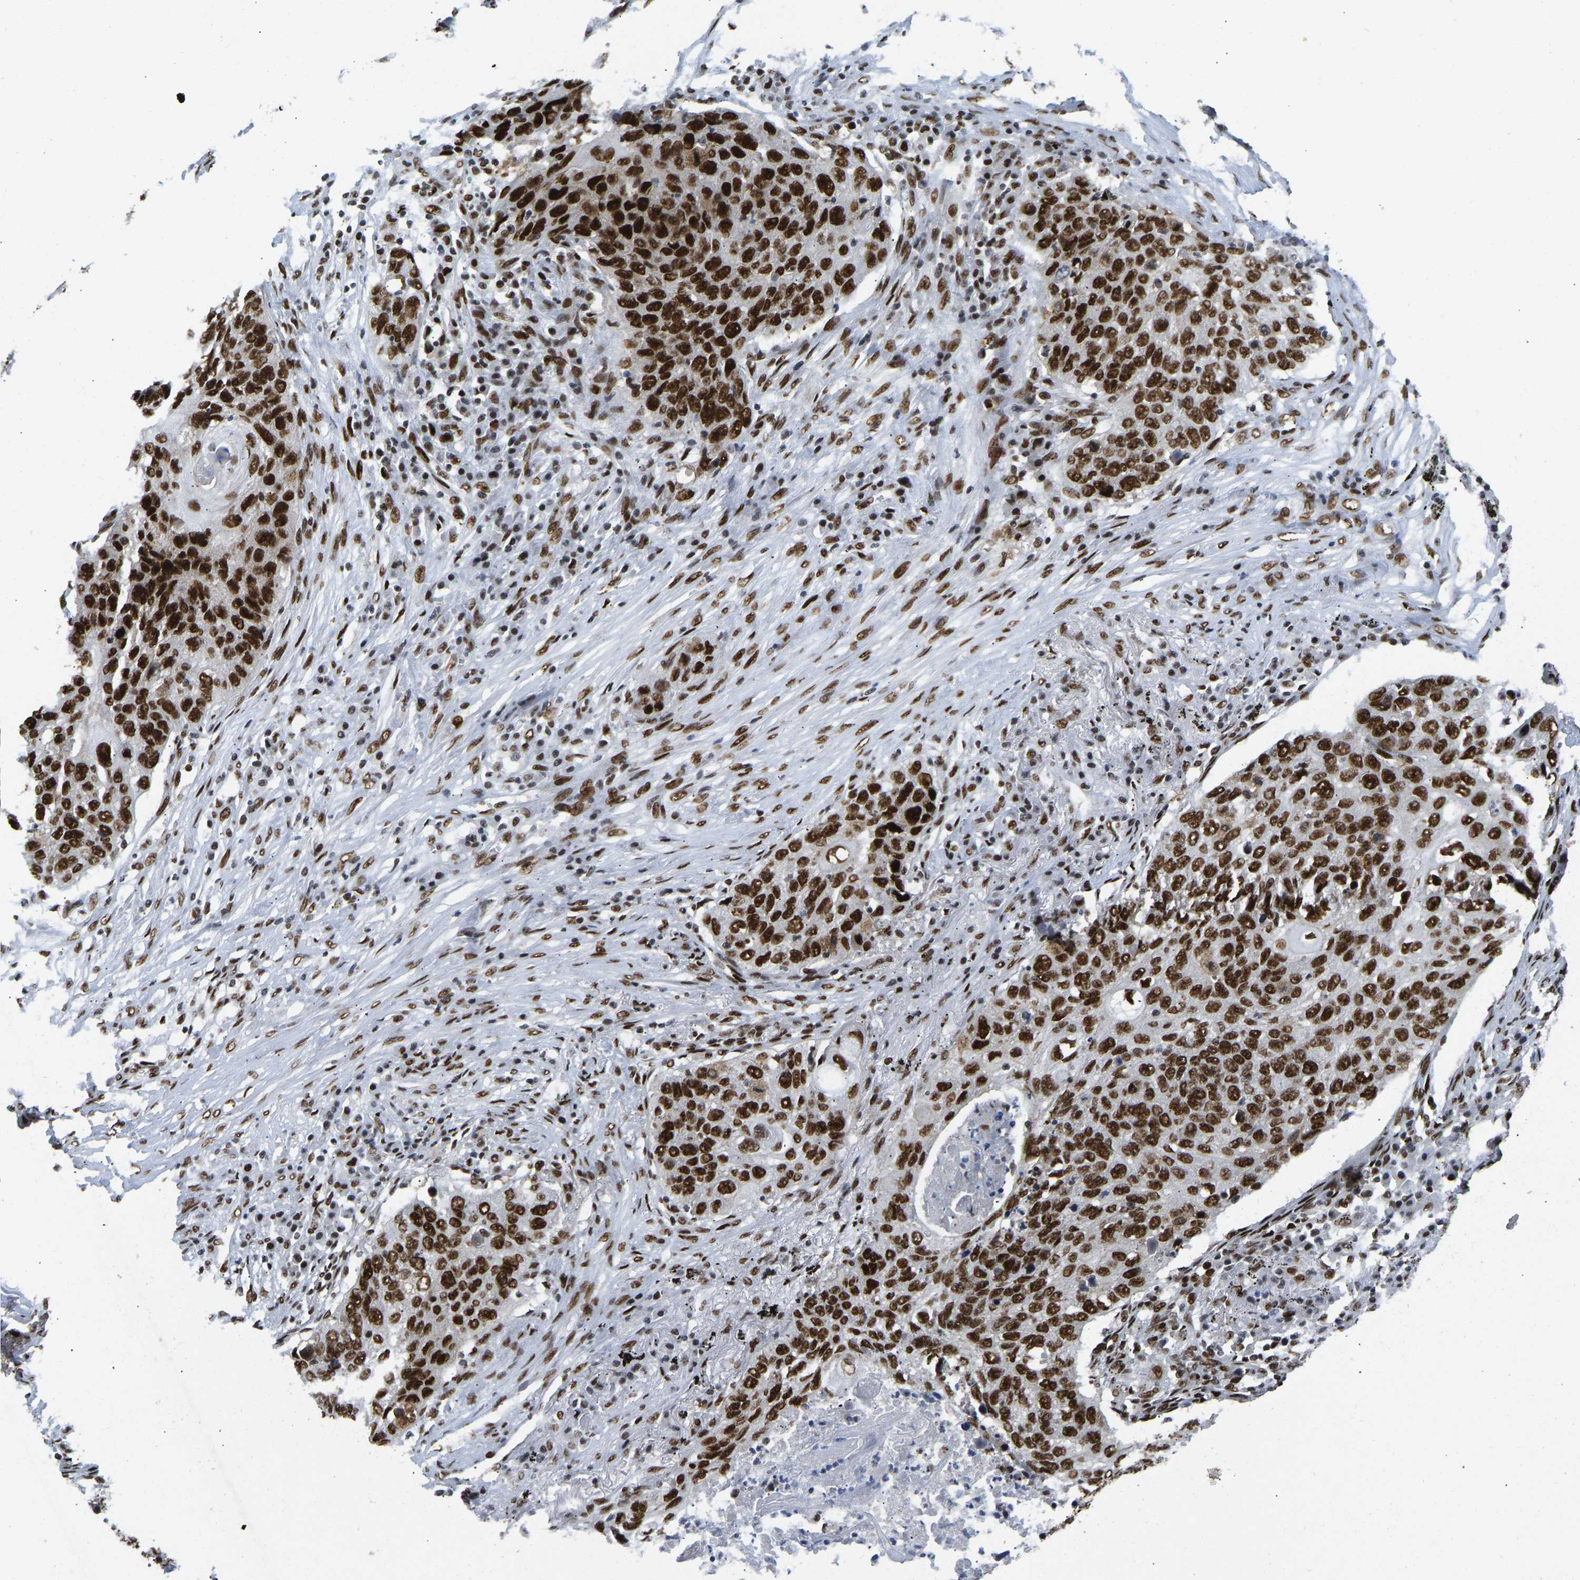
{"staining": {"intensity": "strong", "quantity": ">75%", "location": "nuclear"}, "tissue": "lung cancer", "cell_type": "Tumor cells", "image_type": "cancer", "snomed": [{"axis": "morphology", "description": "Squamous cell carcinoma, NOS"}, {"axis": "topography", "description": "Lung"}], "caption": "Lung squamous cell carcinoma stained with DAB IHC displays high levels of strong nuclear staining in about >75% of tumor cells.", "gene": "FOXK1", "patient": {"sex": "female", "age": 63}}